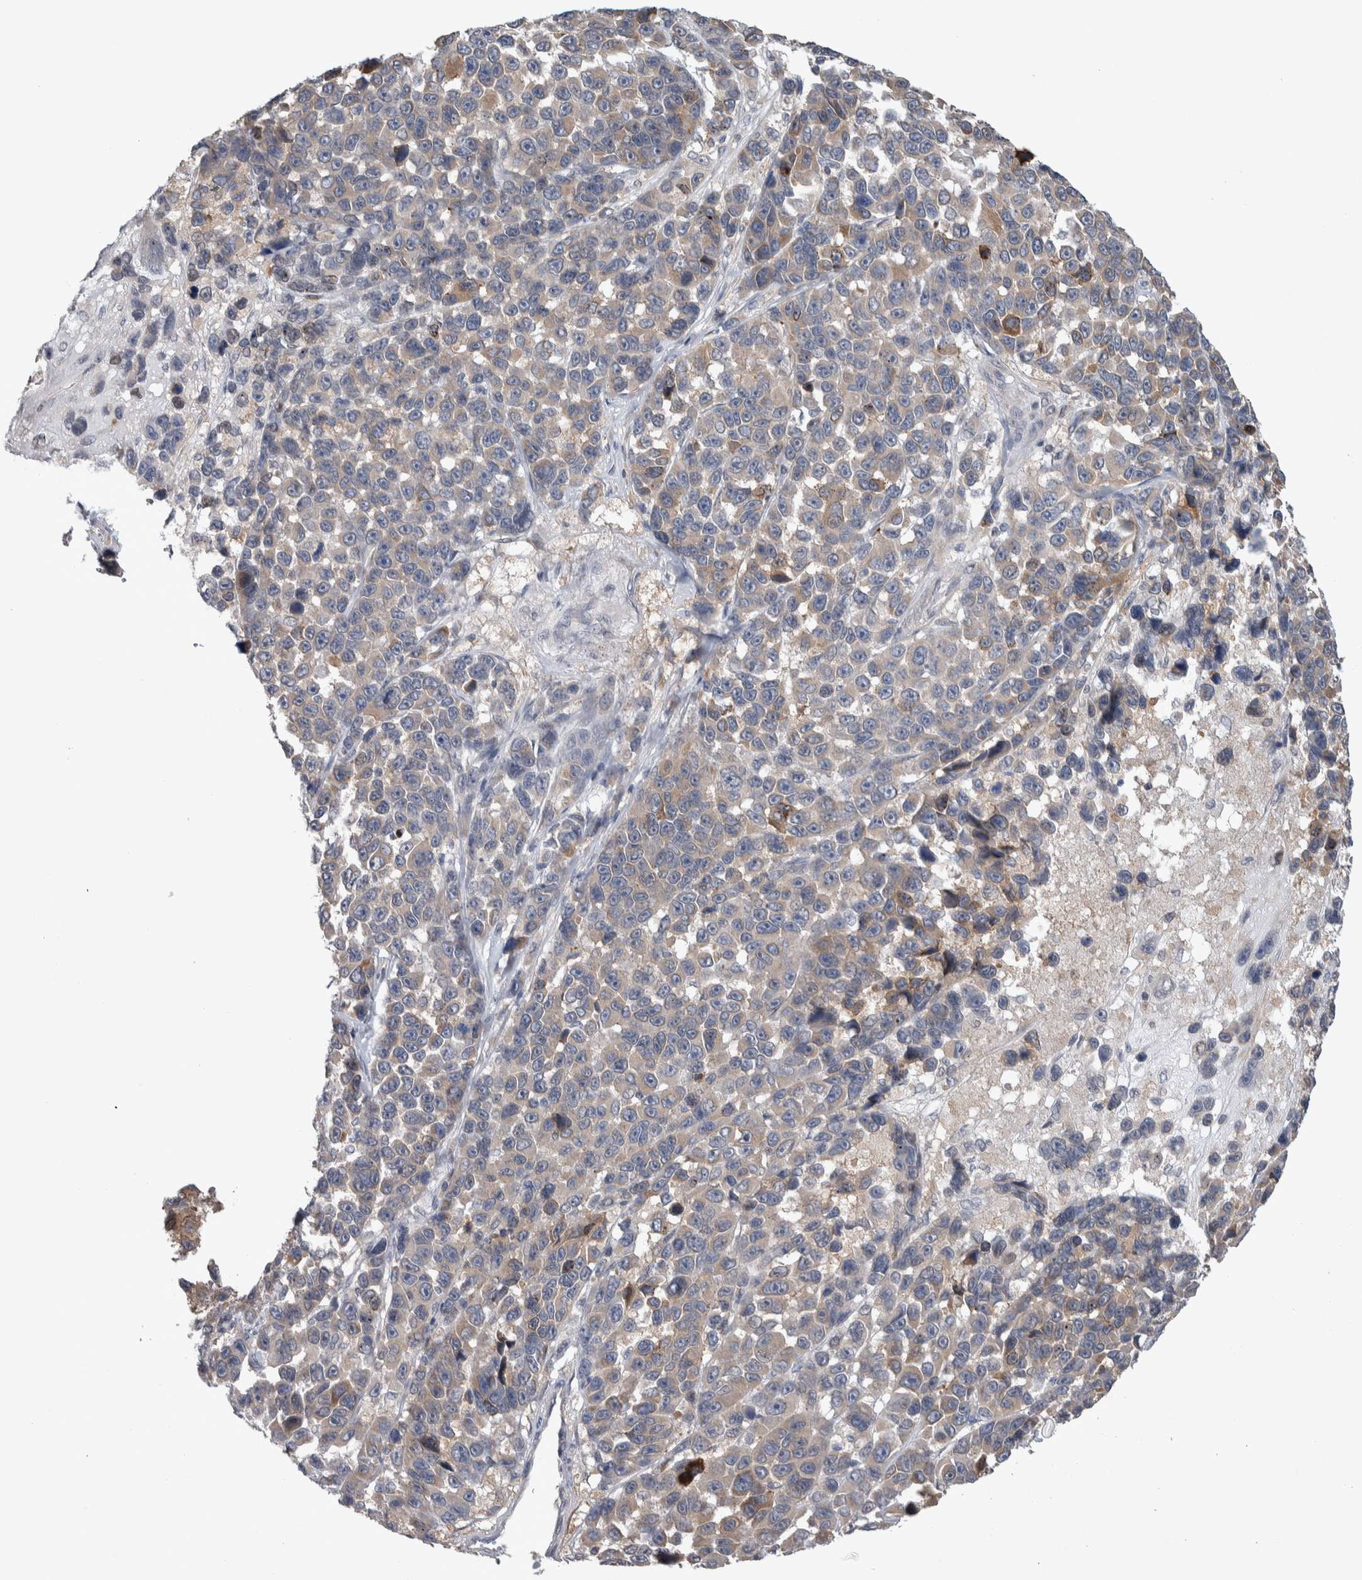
{"staining": {"intensity": "weak", "quantity": "25%-75%", "location": "cytoplasmic/membranous"}, "tissue": "melanoma", "cell_type": "Tumor cells", "image_type": "cancer", "snomed": [{"axis": "morphology", "description": "Malignant melanoma, NOS"}, {"axis": "topography", "description": "Skin"}], "caption": "A low amount of weak cytoplasmic/membranous positivity is seen in about 25%-75% of tumor cells in malignant melanoma tissue.", "gene": "TAX1BP1", "patient": {"sex": "male", "age": 53}}